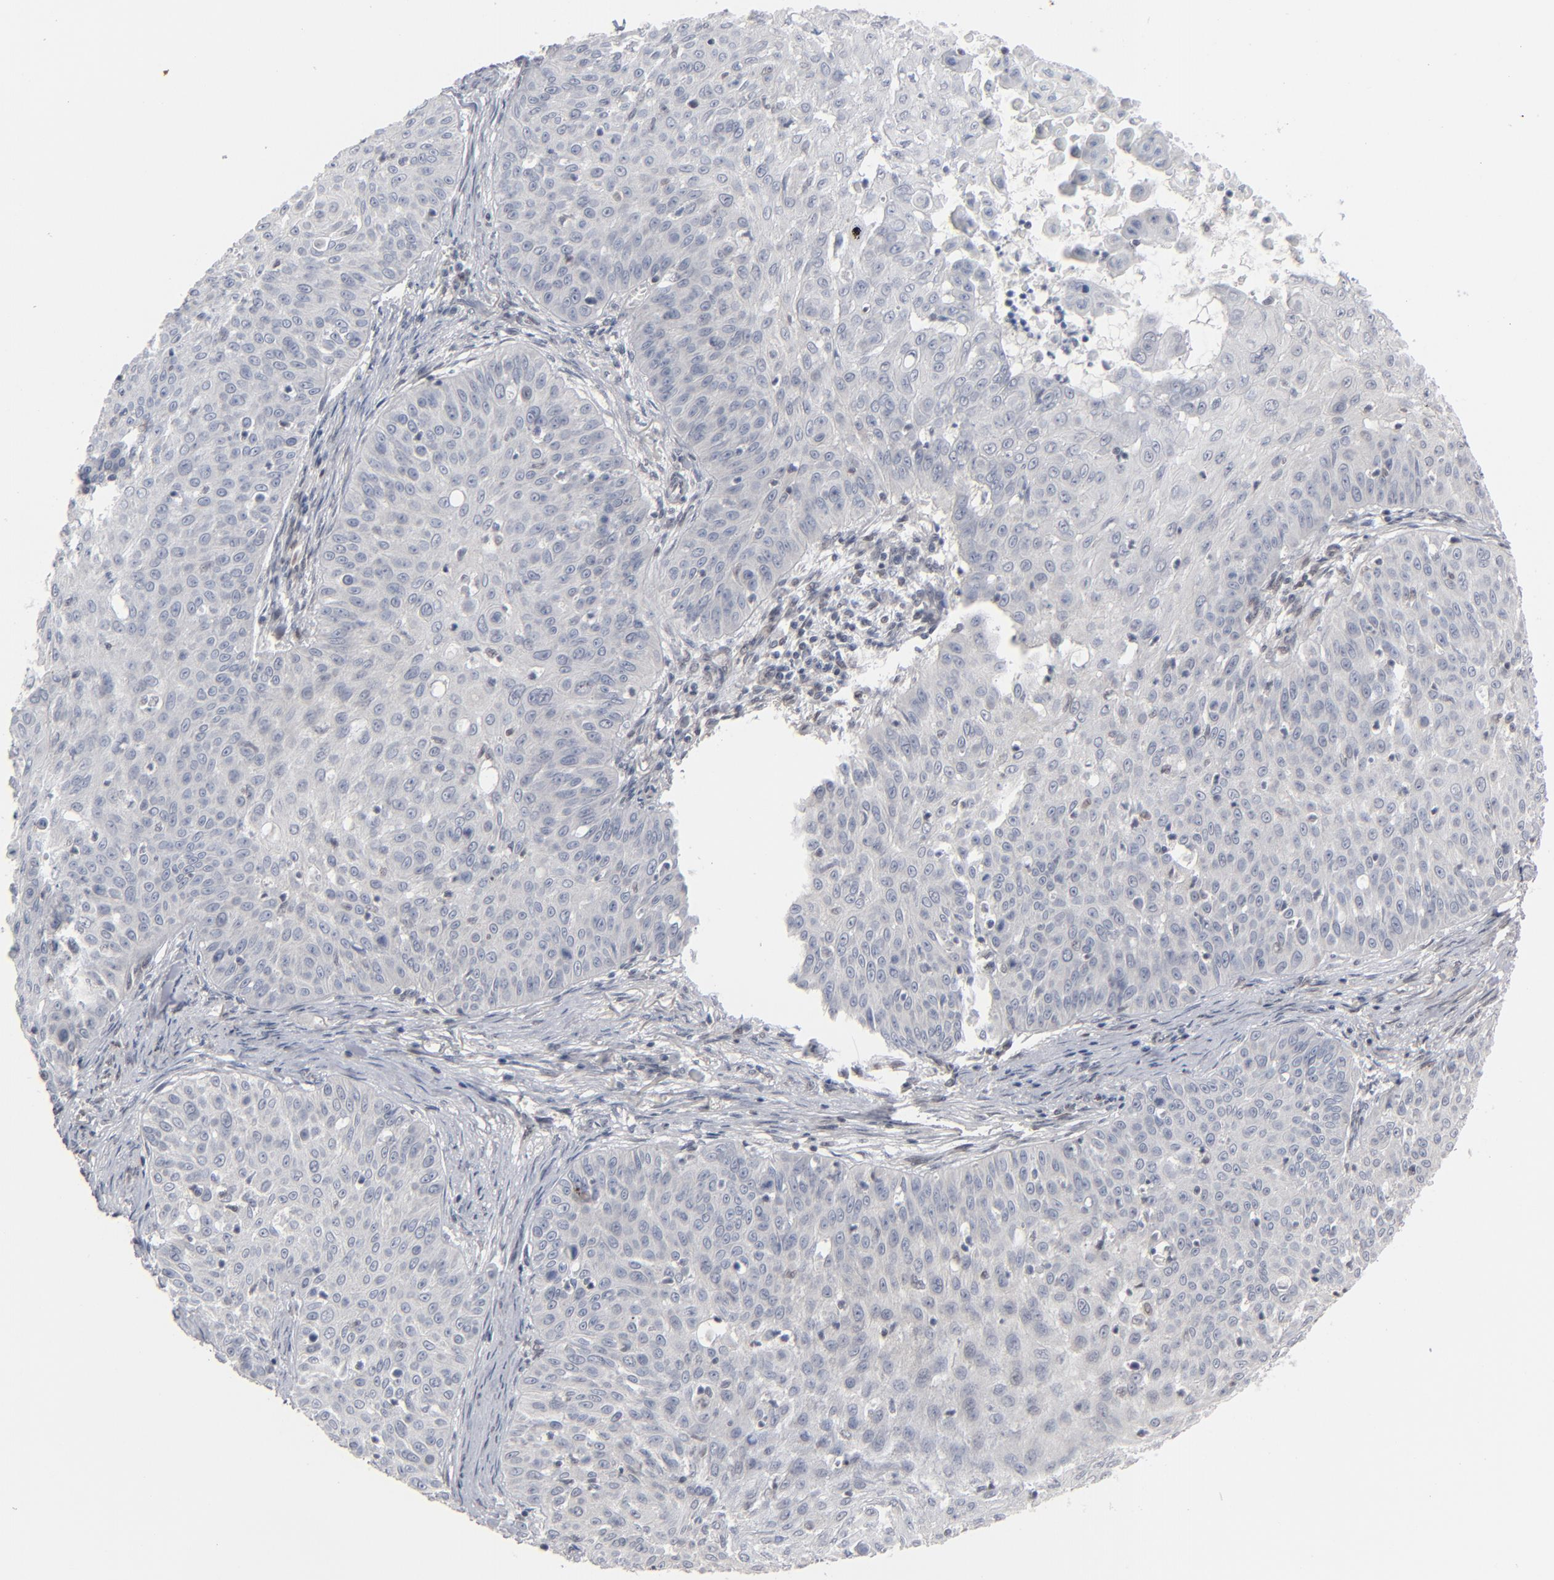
{"staining": {"intensity": "weak", "quantity": "<25%", "location": "cytoplasmic/membranous"}, "tissue": "skin cancer", "cell_type": "Tumor cells", "image_type": "cancer", "snomed": [{"axis": "morphology", "description": "Squamous cell carcinoma, NOS"}, {"axis": "topography", "description": "Skin"}], "caption": "Tumor cells are negative for brown protein staining in skin cancer (squamous cell carcinoma).", "gene": "IRF9", "patient": {"sex": "male", "age": 82}}